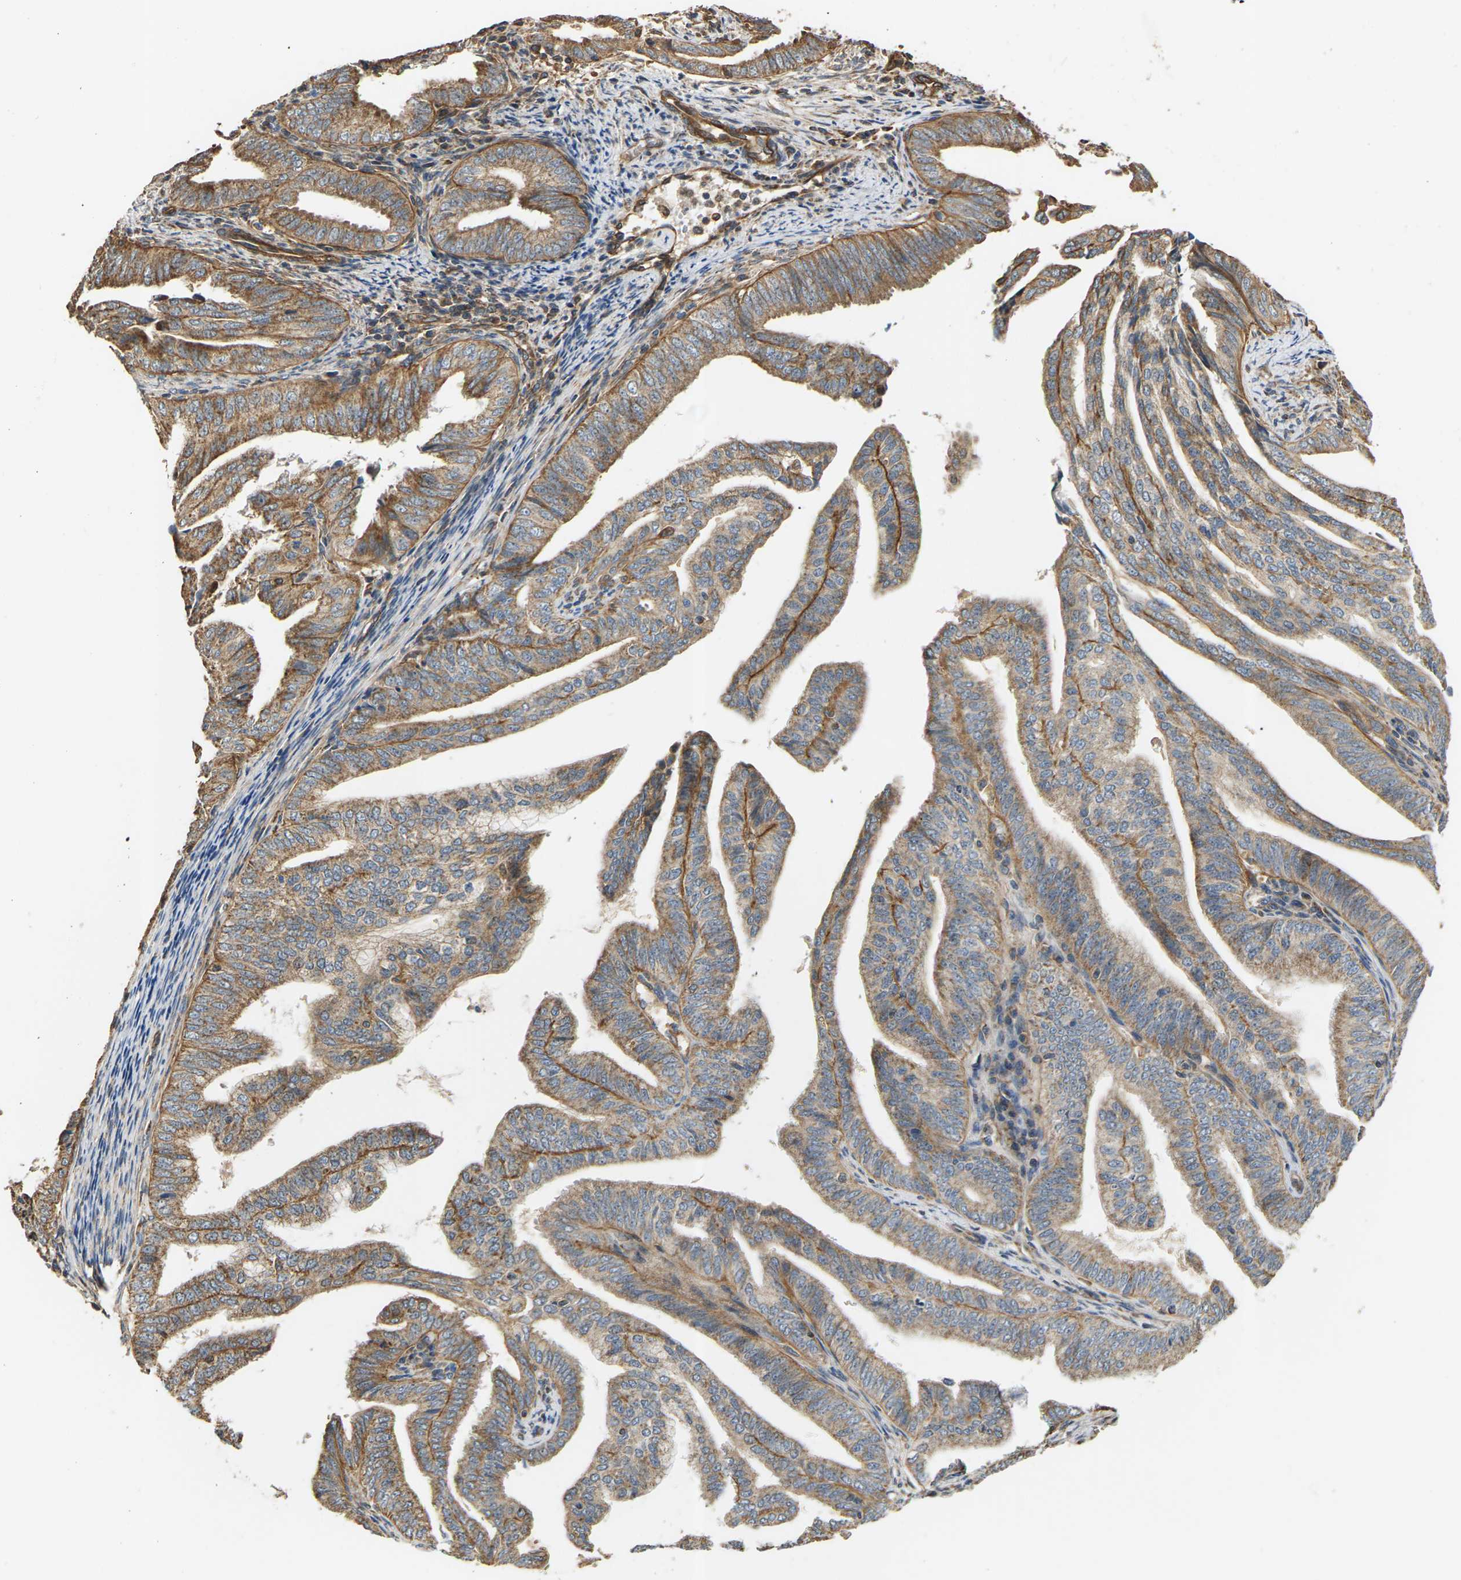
{"staining": {"intensity": "moderate", "quantity": ">75%", "location": "cytoplasmic/membranous"}, "tissue": "endometrial cancer", "cell_type": "Tumor cells", "image_type": "cancer", "snomed": [{"axis": "morphology", "description": "Adenocarcinoma, NOS"}, {"axis": "topography", "description": "Endometrium"}], "caption": "There is medium levels of moderate cytoplasmic/membranous staining in tumor cells of endometrial cancer, as demonstrated by immunohistochemical staining (brown color).", "gene": "PCDHB4", "patient": {"sex": "female", "age": 58}}